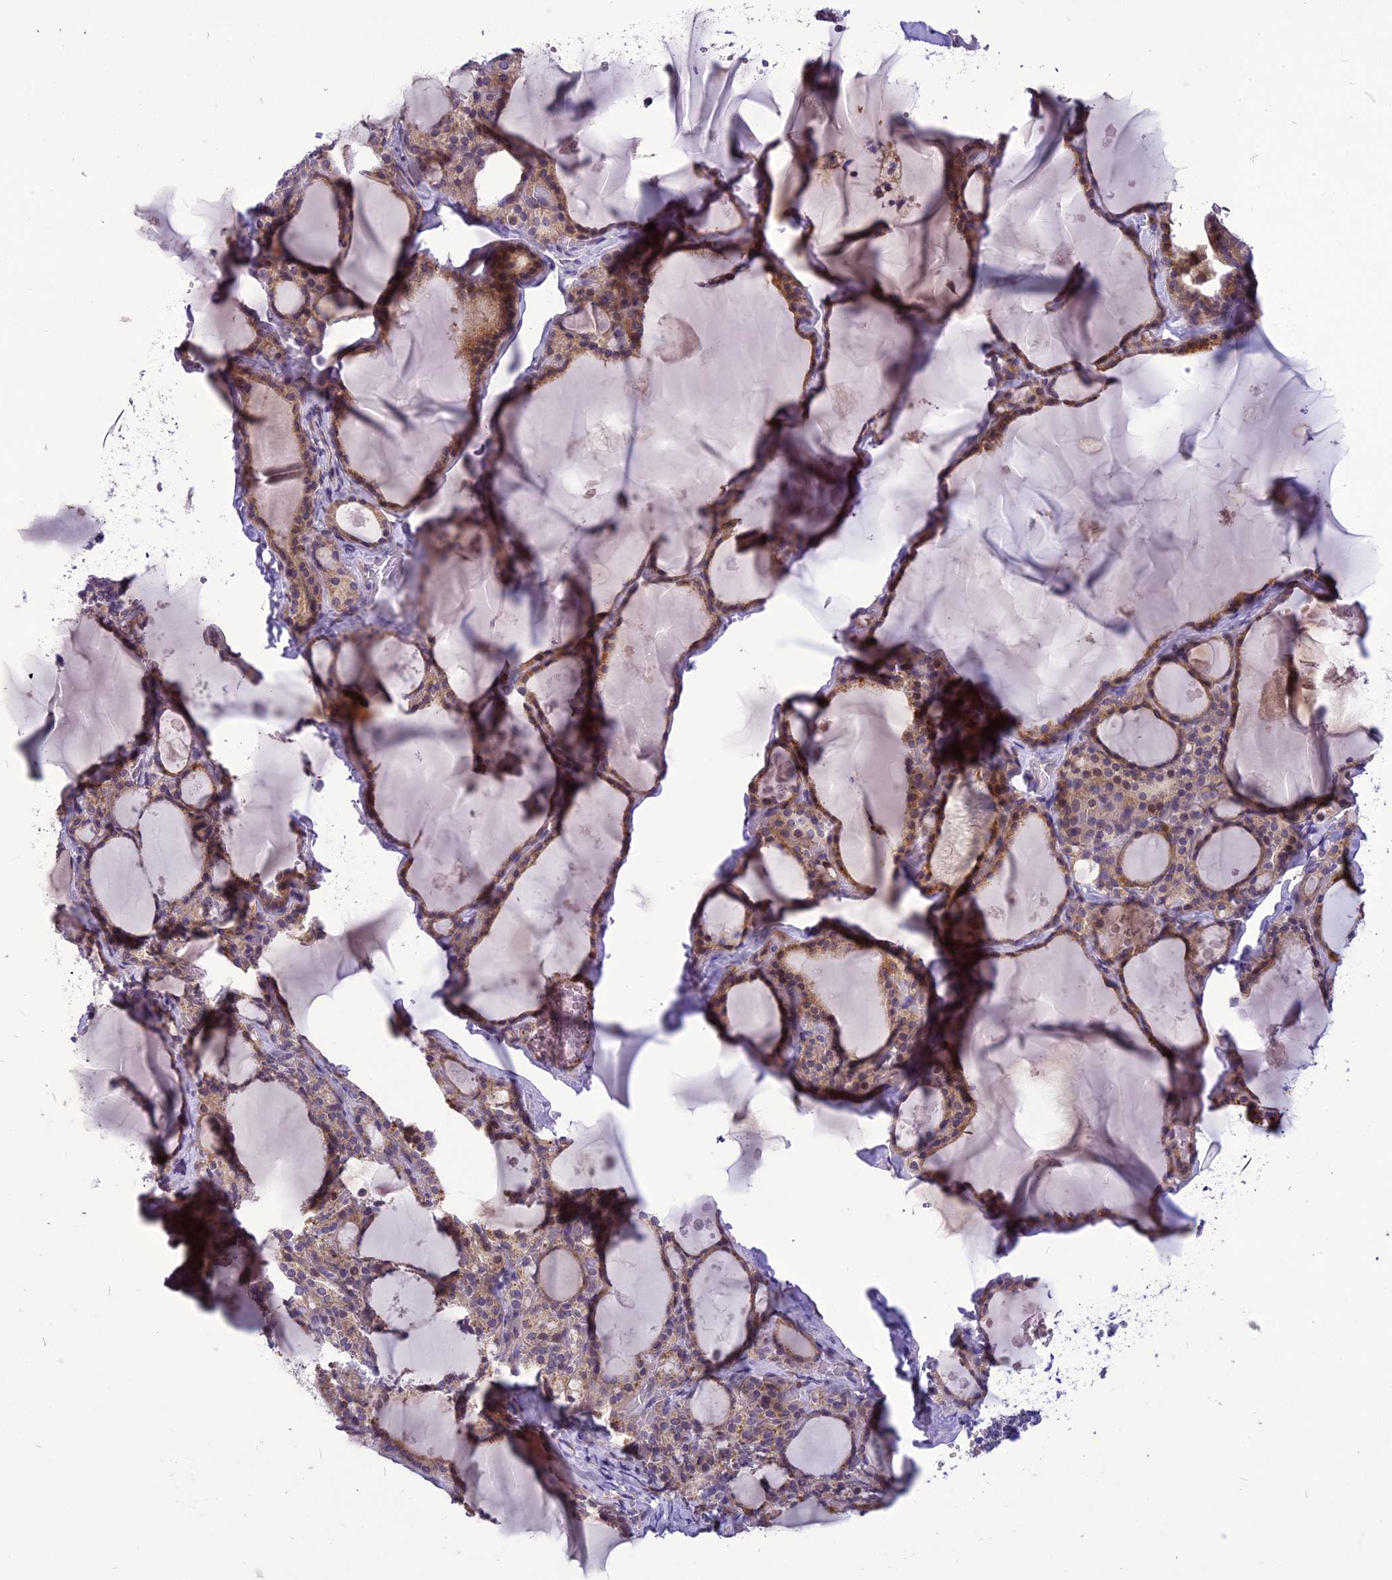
{"staining": {"intensity": "moderate", "quantity": ">75%", "location": "cytoplasmic/membranous"}, "tissue": "thyroid gland", "cell_type": "Glandular cells", "image_type": "normal", "snomed": [{"axis": "morphology", "description": "Normal tissue, NOS"}, {"axis": "topography", "description": "Thyroid gland"}], "caption": "A medium amount of moderate cytoplasmic/membranous expression is seen in approximately >75% of glandular cells in benign thyroid gland.", "gene": "PSMF1", "patient": {"sex": "male", "age": 56}}